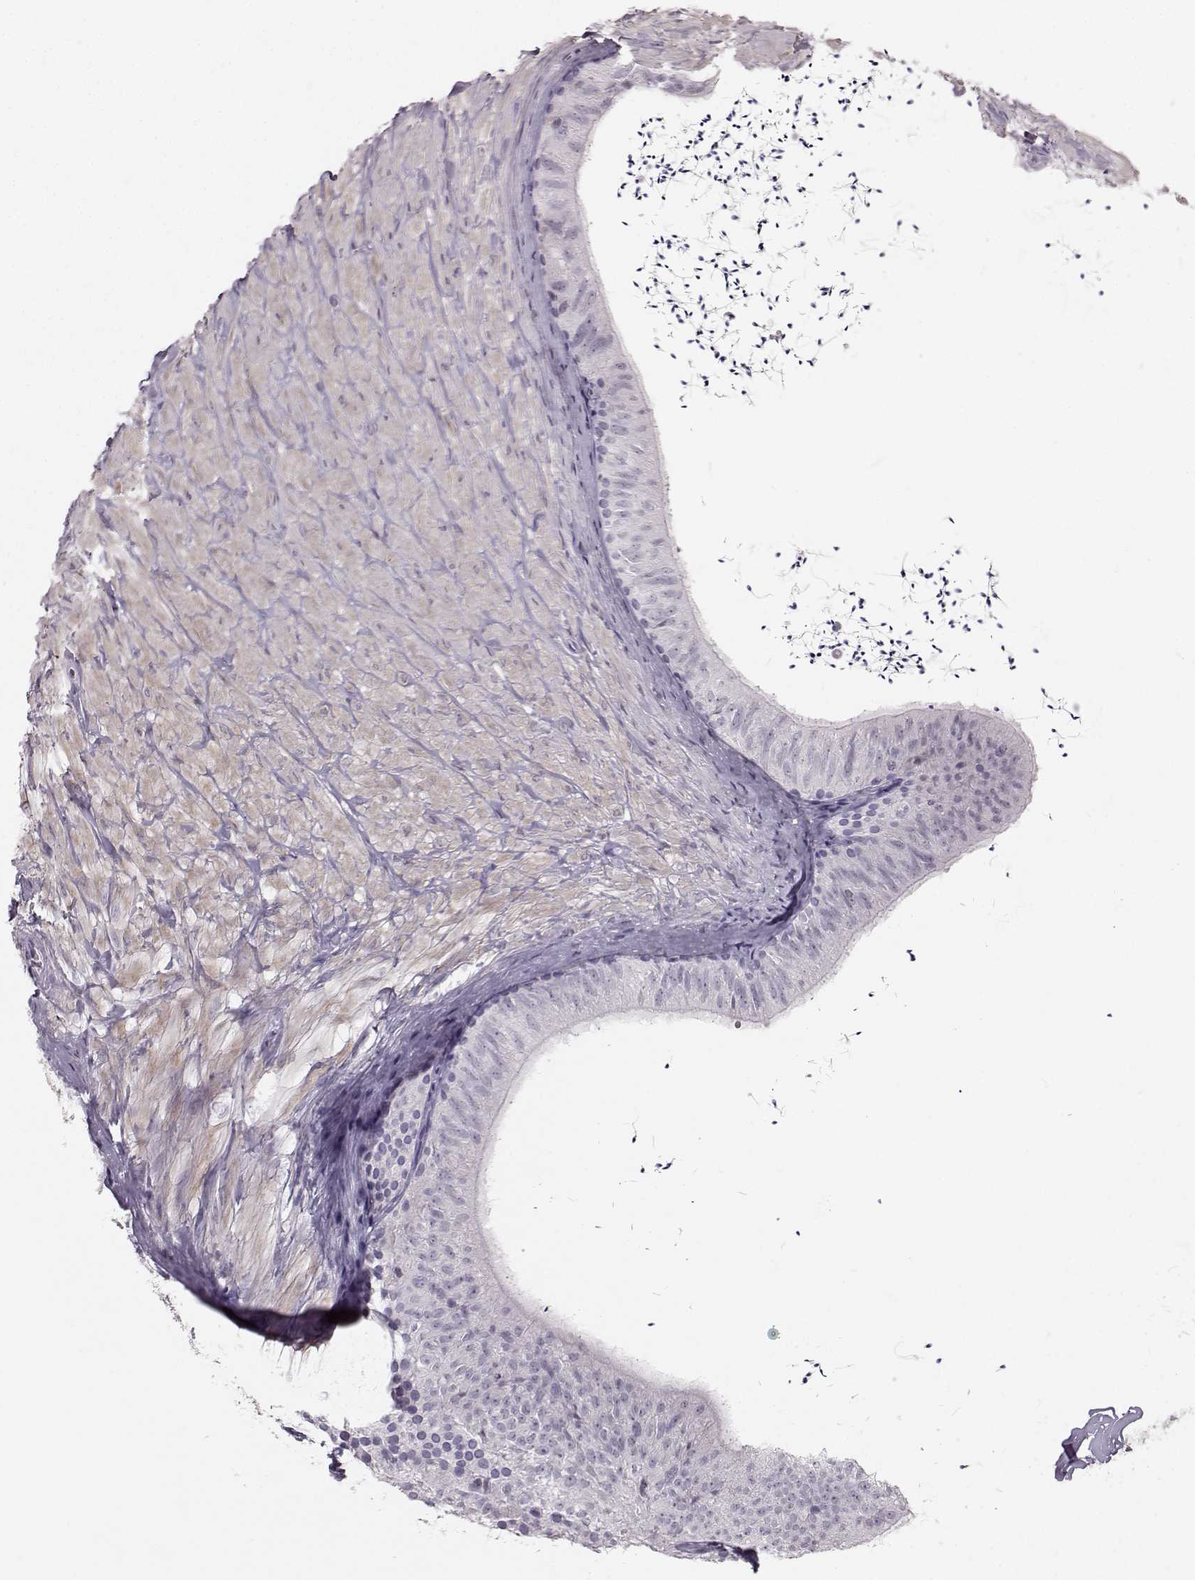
{"staining": {"intensity": "negative", "quantity": "none", "location": "none"}, "tissue": "epididymis", "cell_type": "Glandular cells", "image_type": "normal", "snomed": [{"axis": "morphology", "description": "Normal tissue, NOS"}, {"axis": "topography", "description": "Epididymis"}], "caption": "The histopathology image demonstrates no staining of glandular cells in normal epididymis.", "gene": "CASR", "patient": {"sex": "male", "age": 32}}